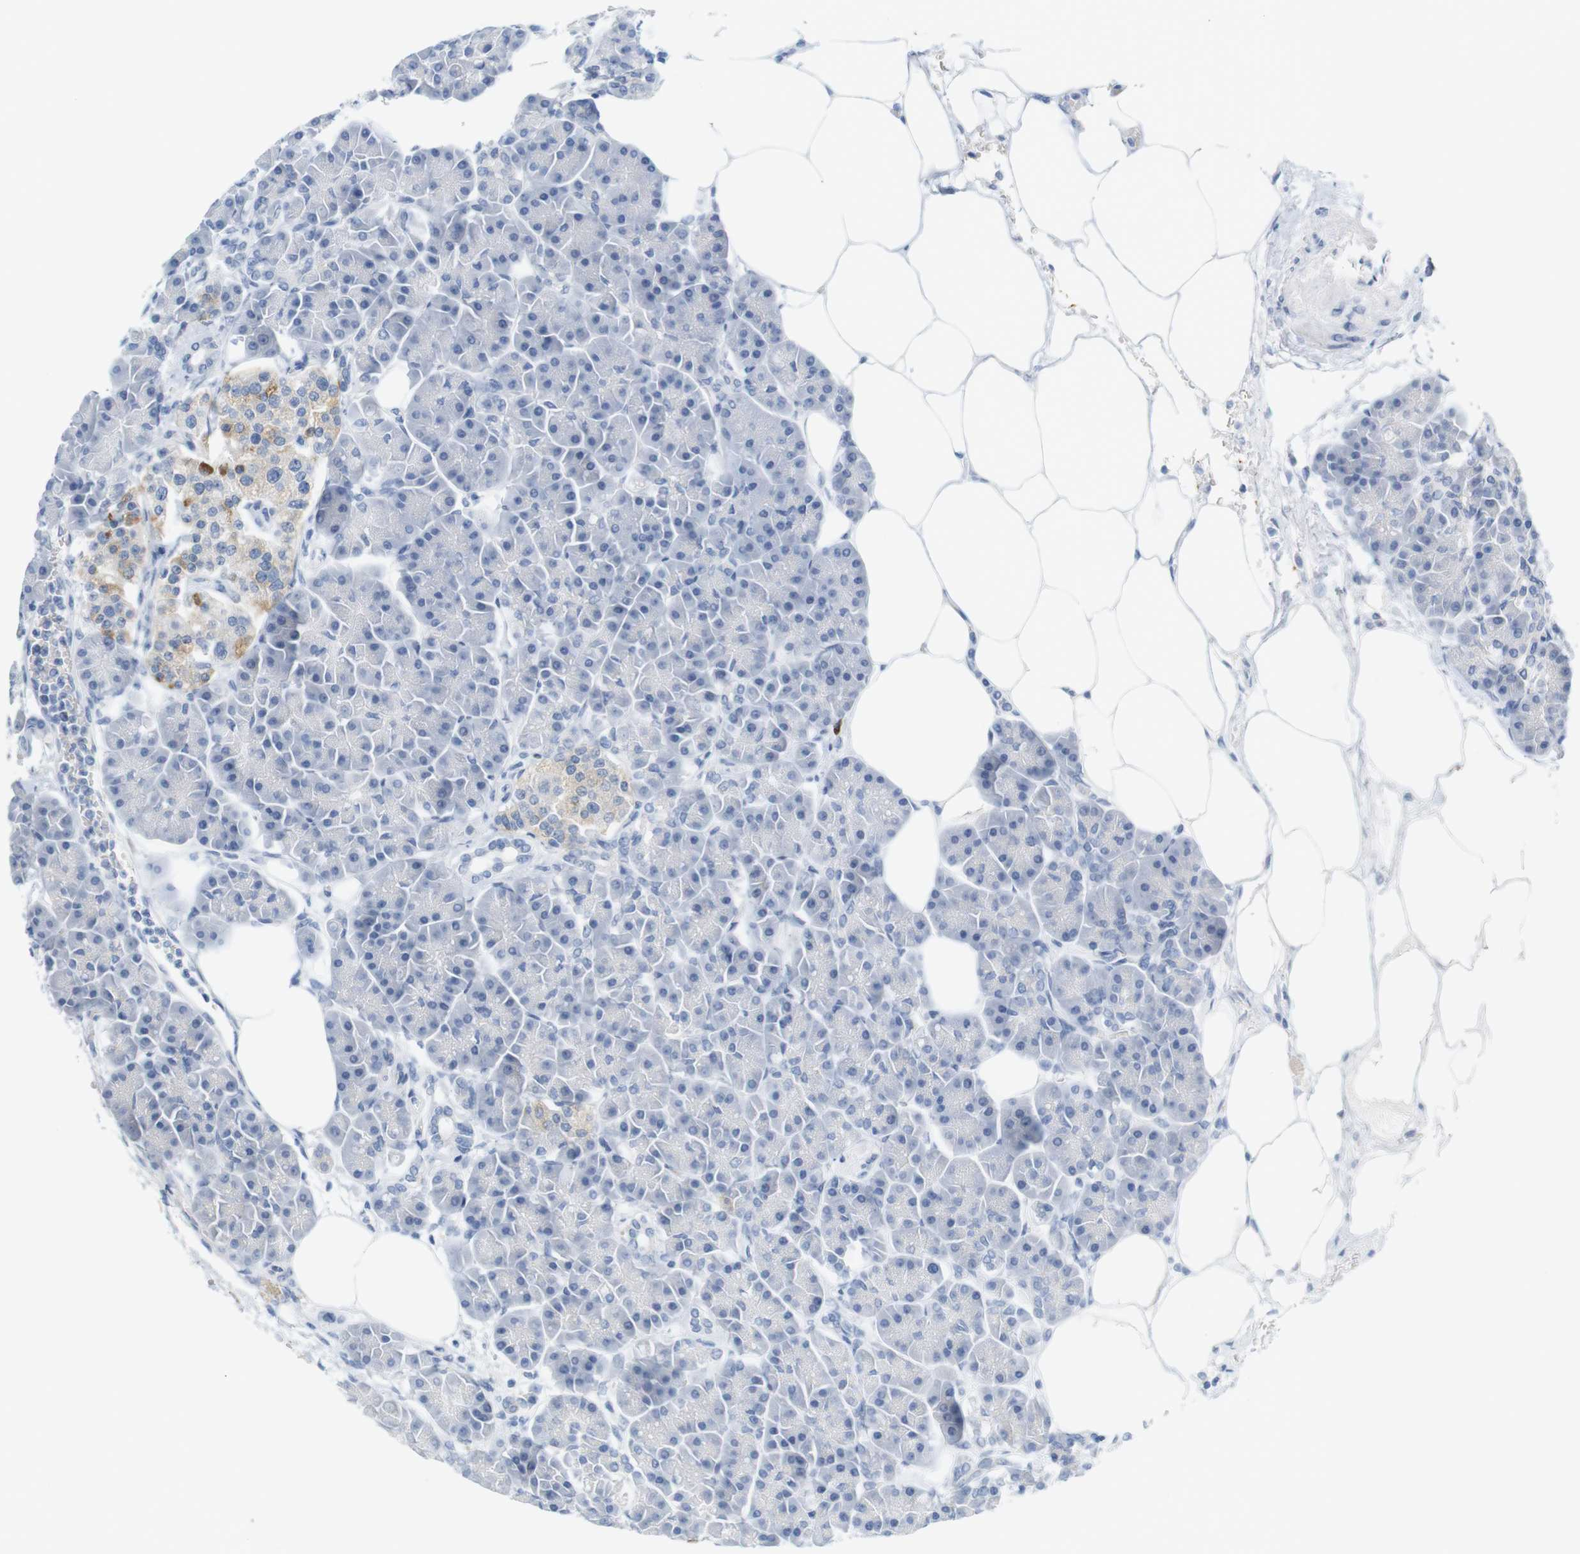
{"staining": {"intensity": "negative", "quantity": "none", "location": "none"}, "tissue": "pancreas", "cell_type": "Exocrine glandular cells", "image_type": "normal", "snomed": [{"axis": "morphology", "description": "Normal tissue, NOS"}, {"axis": "topography", "description": "Pancreas"}], "caption": "Immunohistochemistry (IHC) of unremarkable pancreas demonstrates no staining in exocrine glandular cells.", "gene": "RGS9", "patient": {"sex": "female", "age": 70}}